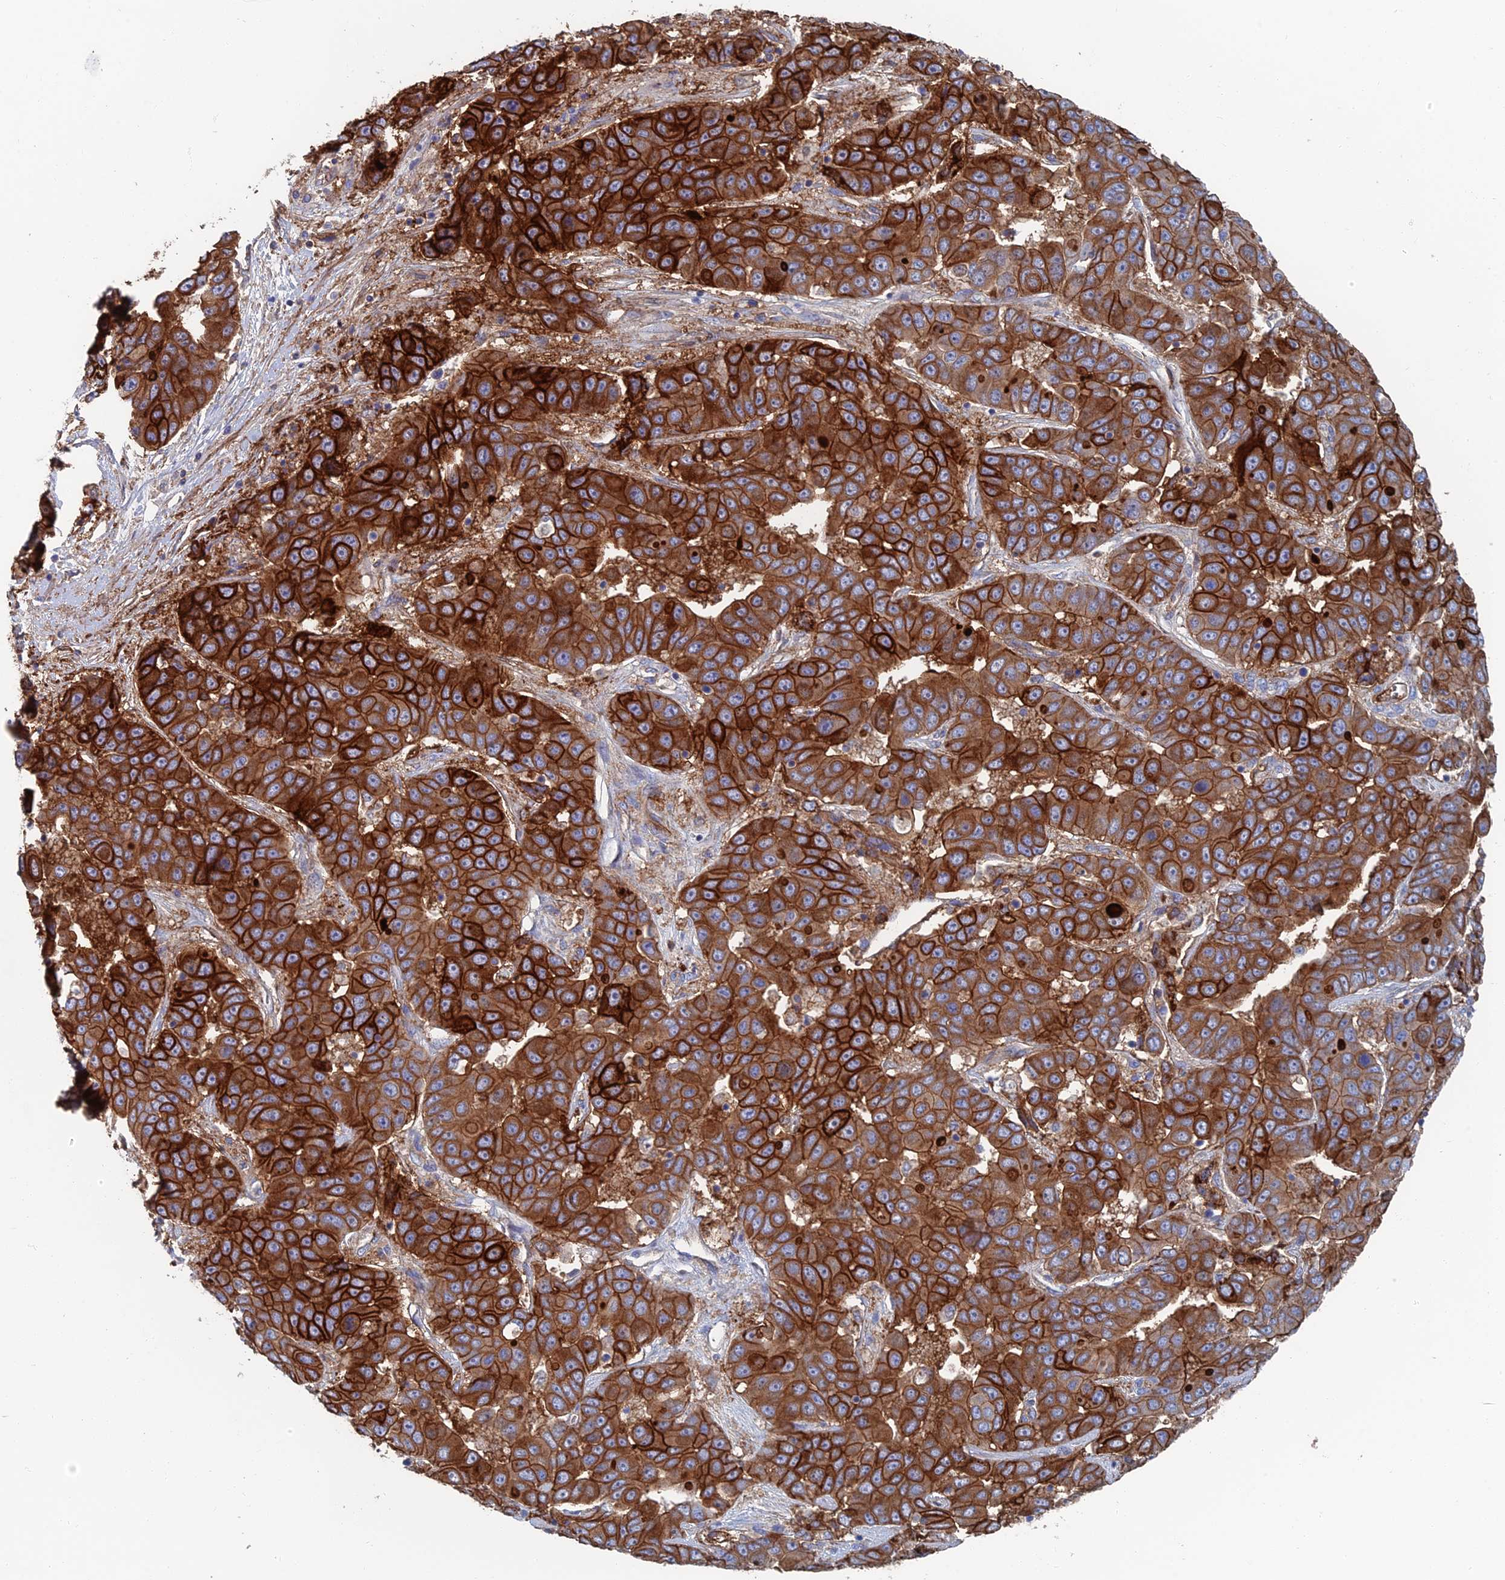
{"staining": {"intensity": "strong", "quantity": ">75%", "location": "cytoplasmic/membranous"}, "tissue": "liver cancer", "cell_type": "Tumor cells", "image_type": "cancer", "snomed": [{"axis": "morphology", "description": "Cholangiocarcinoma"}, {"axis": "topography", "description": "Liver"}], "caption": "The micrograph reveals immunohistochemical staining of cholangiocarcinoma (liver). There is strong cytoplasmic/membranous expression is seen in approximately >75% of tumor cells.", "gene": "SNX11", "patient": {"sex": "female", "age": 52}}